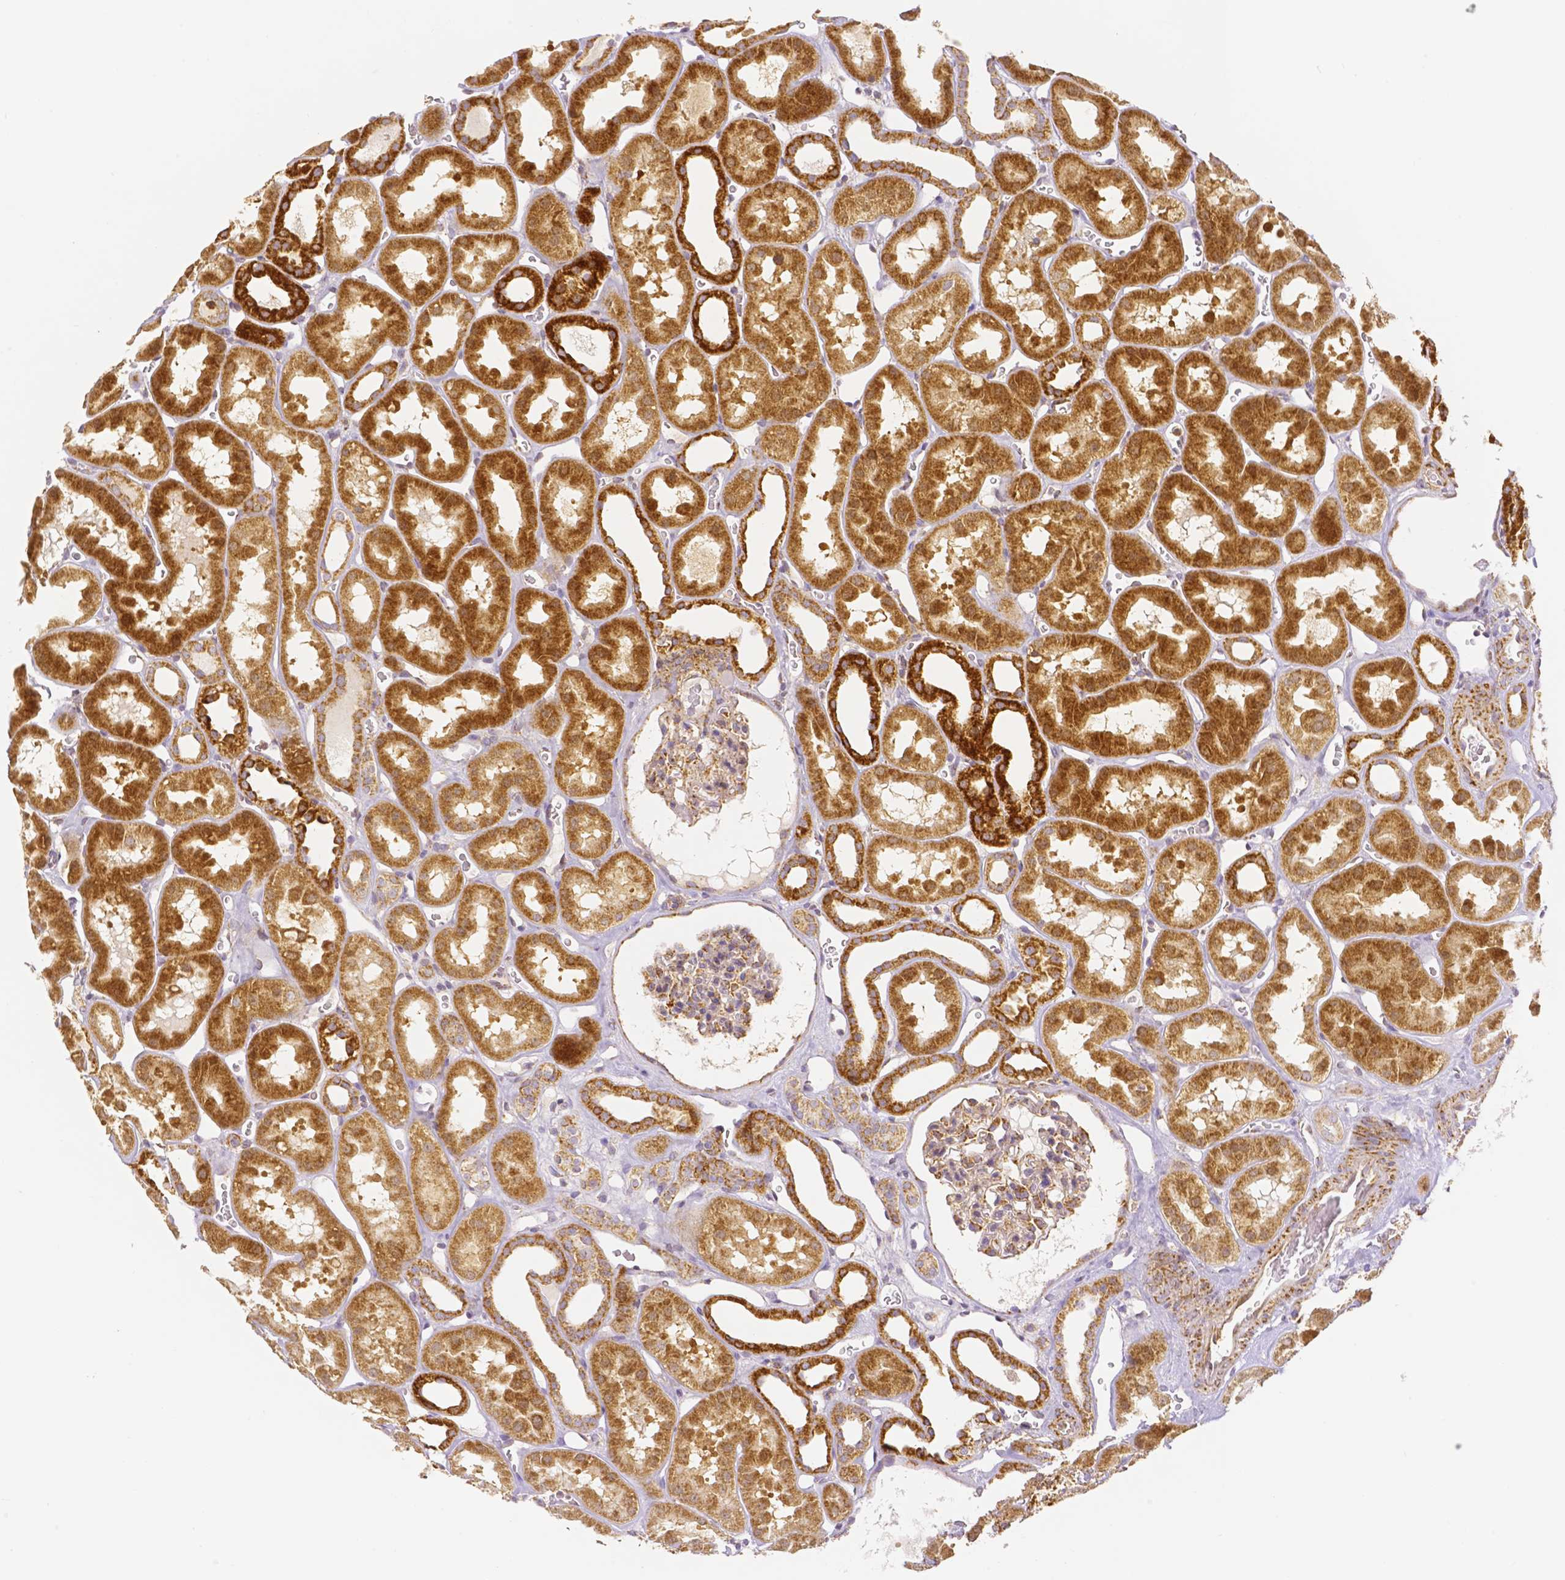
{"staining": {"intensity": "moderate", "quantity": "<25%", "location": "cytoplasmic/membranous"}, "tissue": "kidney", "cell_type": "Cells in glomeruli", "image_type": "normal", "snomed": [{"axis": "morphology", "description": "Normal tissue, NOS"}, {"axis": "topography", "description": "Kidney"}], "caption": "An image showing moderate cytoplasmic/membranous positivity in about <25% of cells in glomeruli in normal kidney, as visualized by brown immunohistochemical staining.", "gene": "RHOT1", "patient": {"sex": "female", "age": 41}}